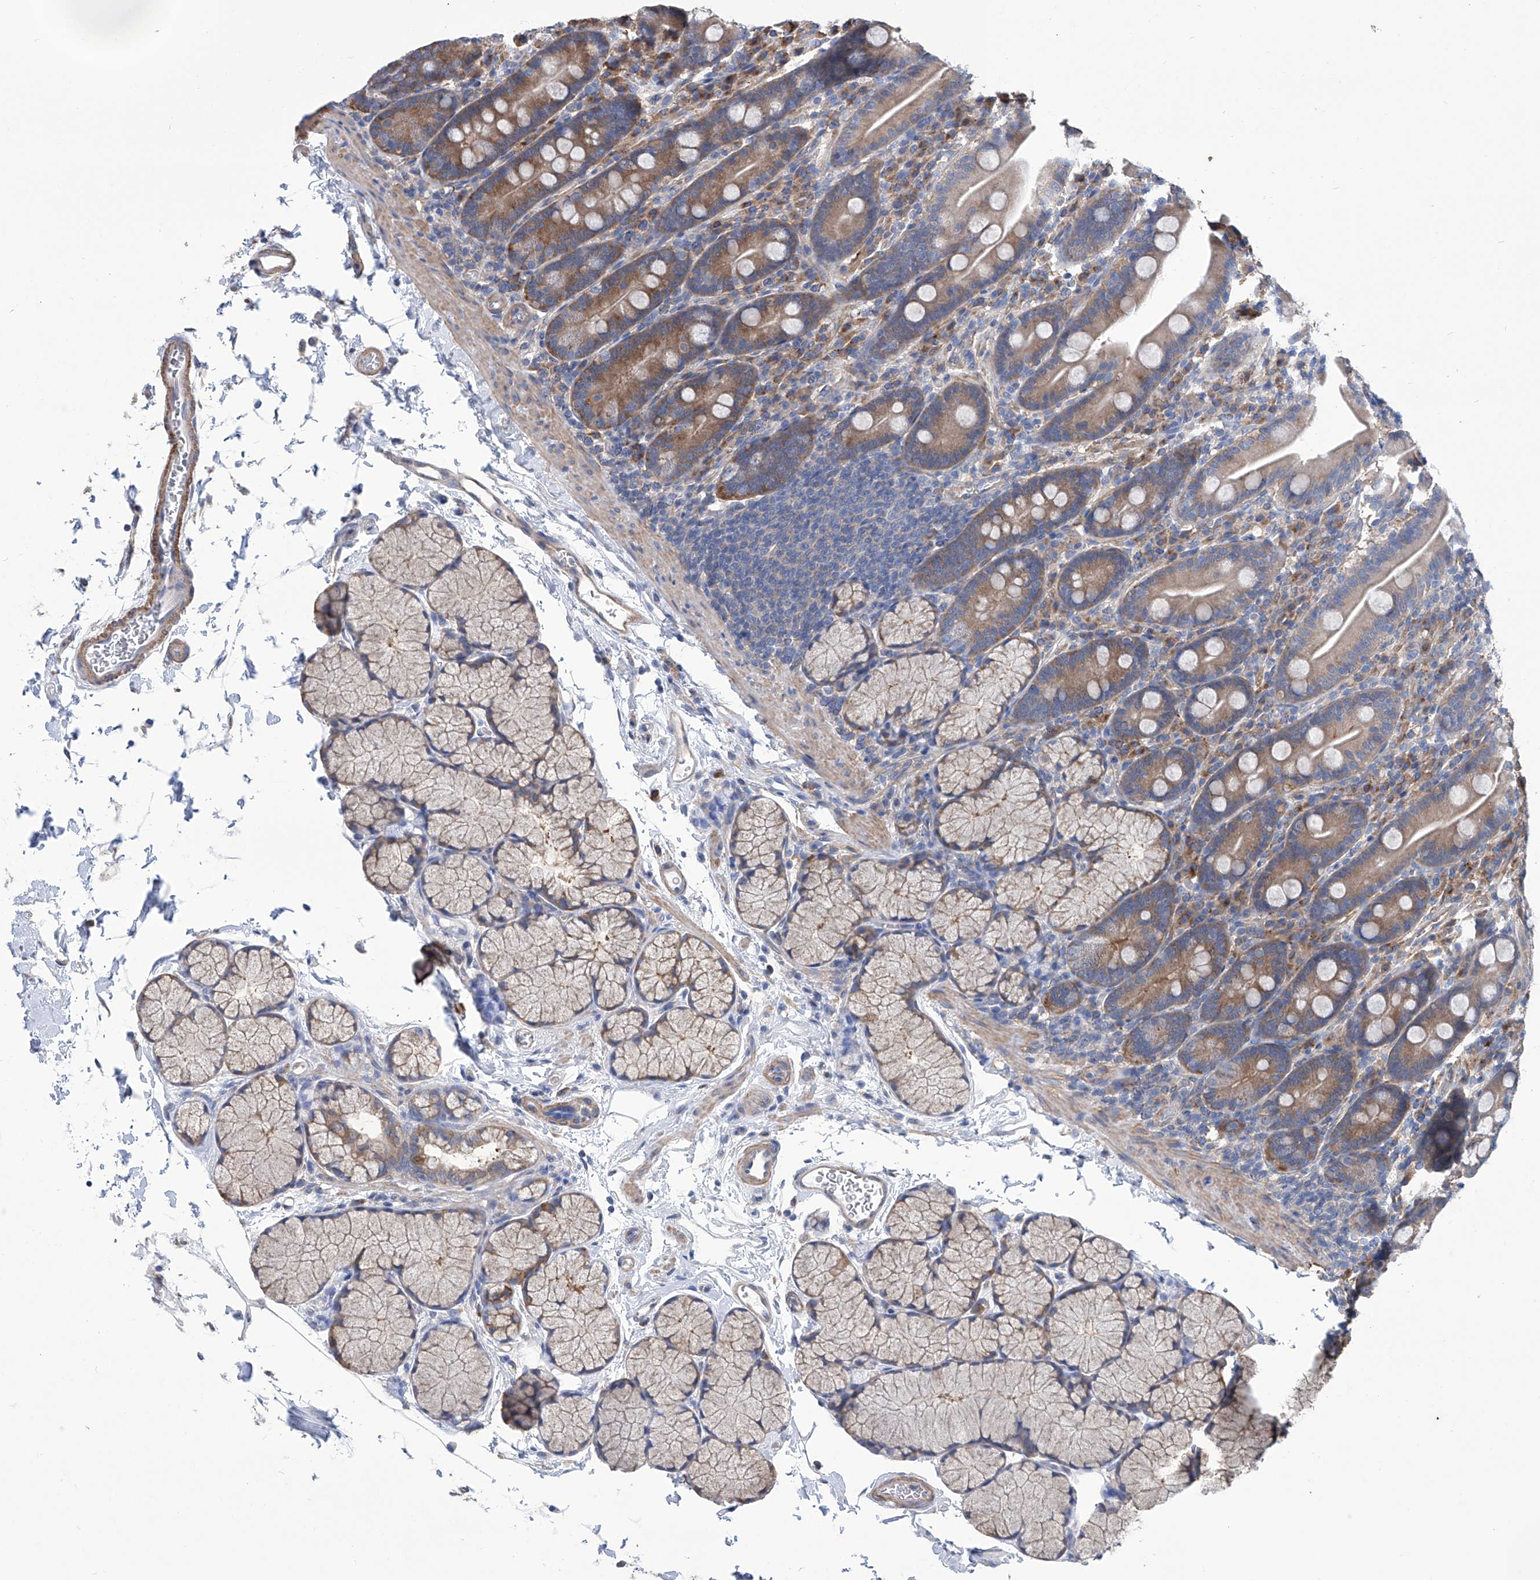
{"staining": {"intensity": "moderate", "quantity": "25%-75%", "location": "cytoplasmic/membranous"}, "tissue": "duodenum", "cell_type": "Glandular cells", "image_type": "normal", "snomed": [{"axis": "morphology", "description": "Normal tissue, NOS"}, {"axis": "topography", "description": "Duodenum"}], "caption": "Immunohistochemical staining of unremarkable duodenum shows moderate cytoplasmic/membranous protein positivity in approximately 25%-75% of glandular cells.", "gene": "SMS", "patient": {"sex": "male", "age": 35}}